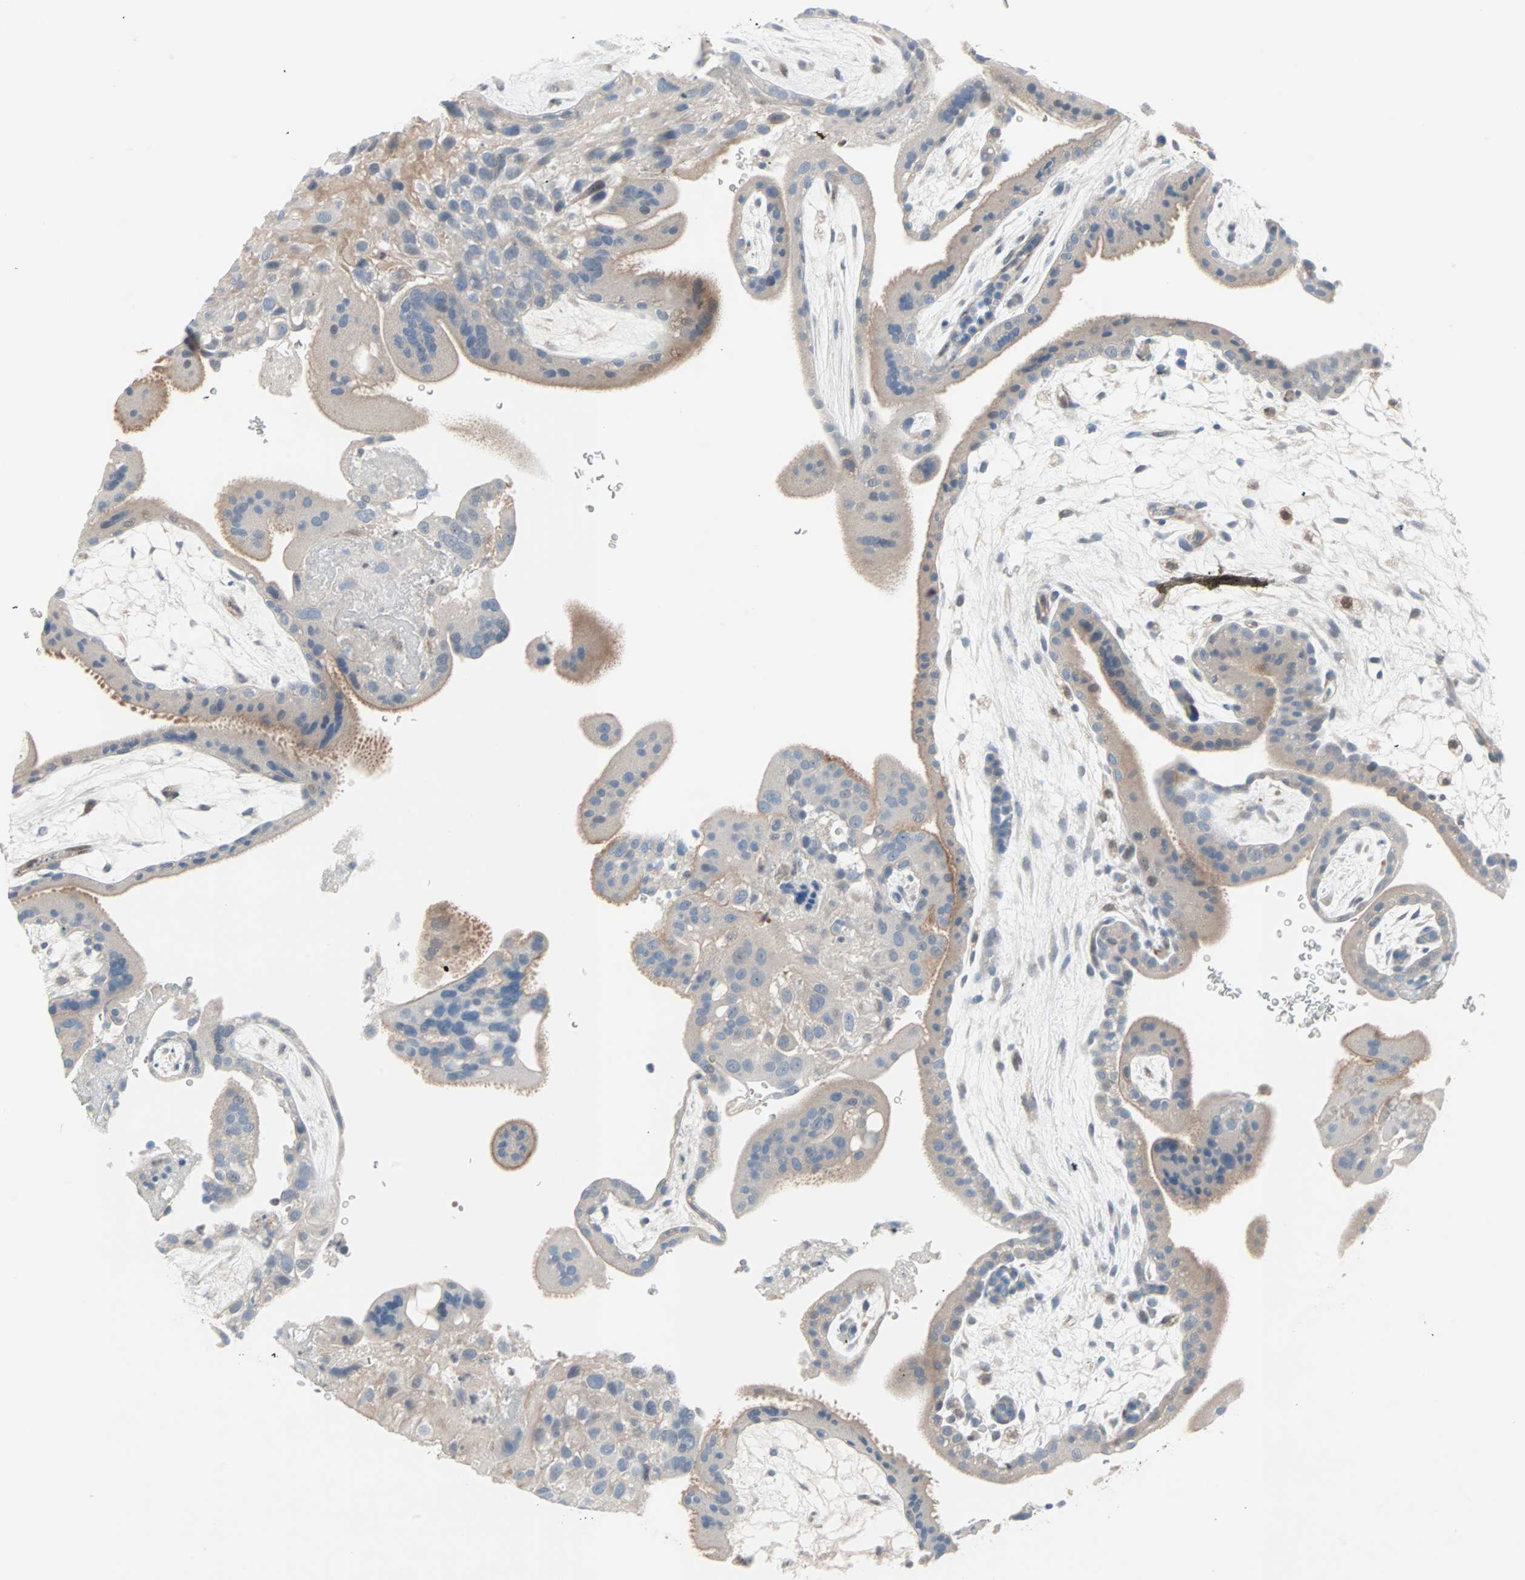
{"staining": {"intensity": "weak", "quantity": "<25%", "location": "cytoplasmic/membranous"}, "tissue": "placenta", "cell_type": "Decidual cells", "image_type": "normal", "snomed": [{"axis": "morphology", "description": "Normal tissue, NOS"}, {"axis": "topography", "description": "Placenta"}], "caption": "Immunohistochemistry (IHC) photomicrograph of benign placenta: human placenta stained with DAB (3,3'-diaminobenzidine) shows no significant protein positivity in decidual cells. (Brightfield microscopy of DAB immunohistochemistry at high magnification).", "gene": "CAND2", "patient": {"sex": "female", "age": 19}}